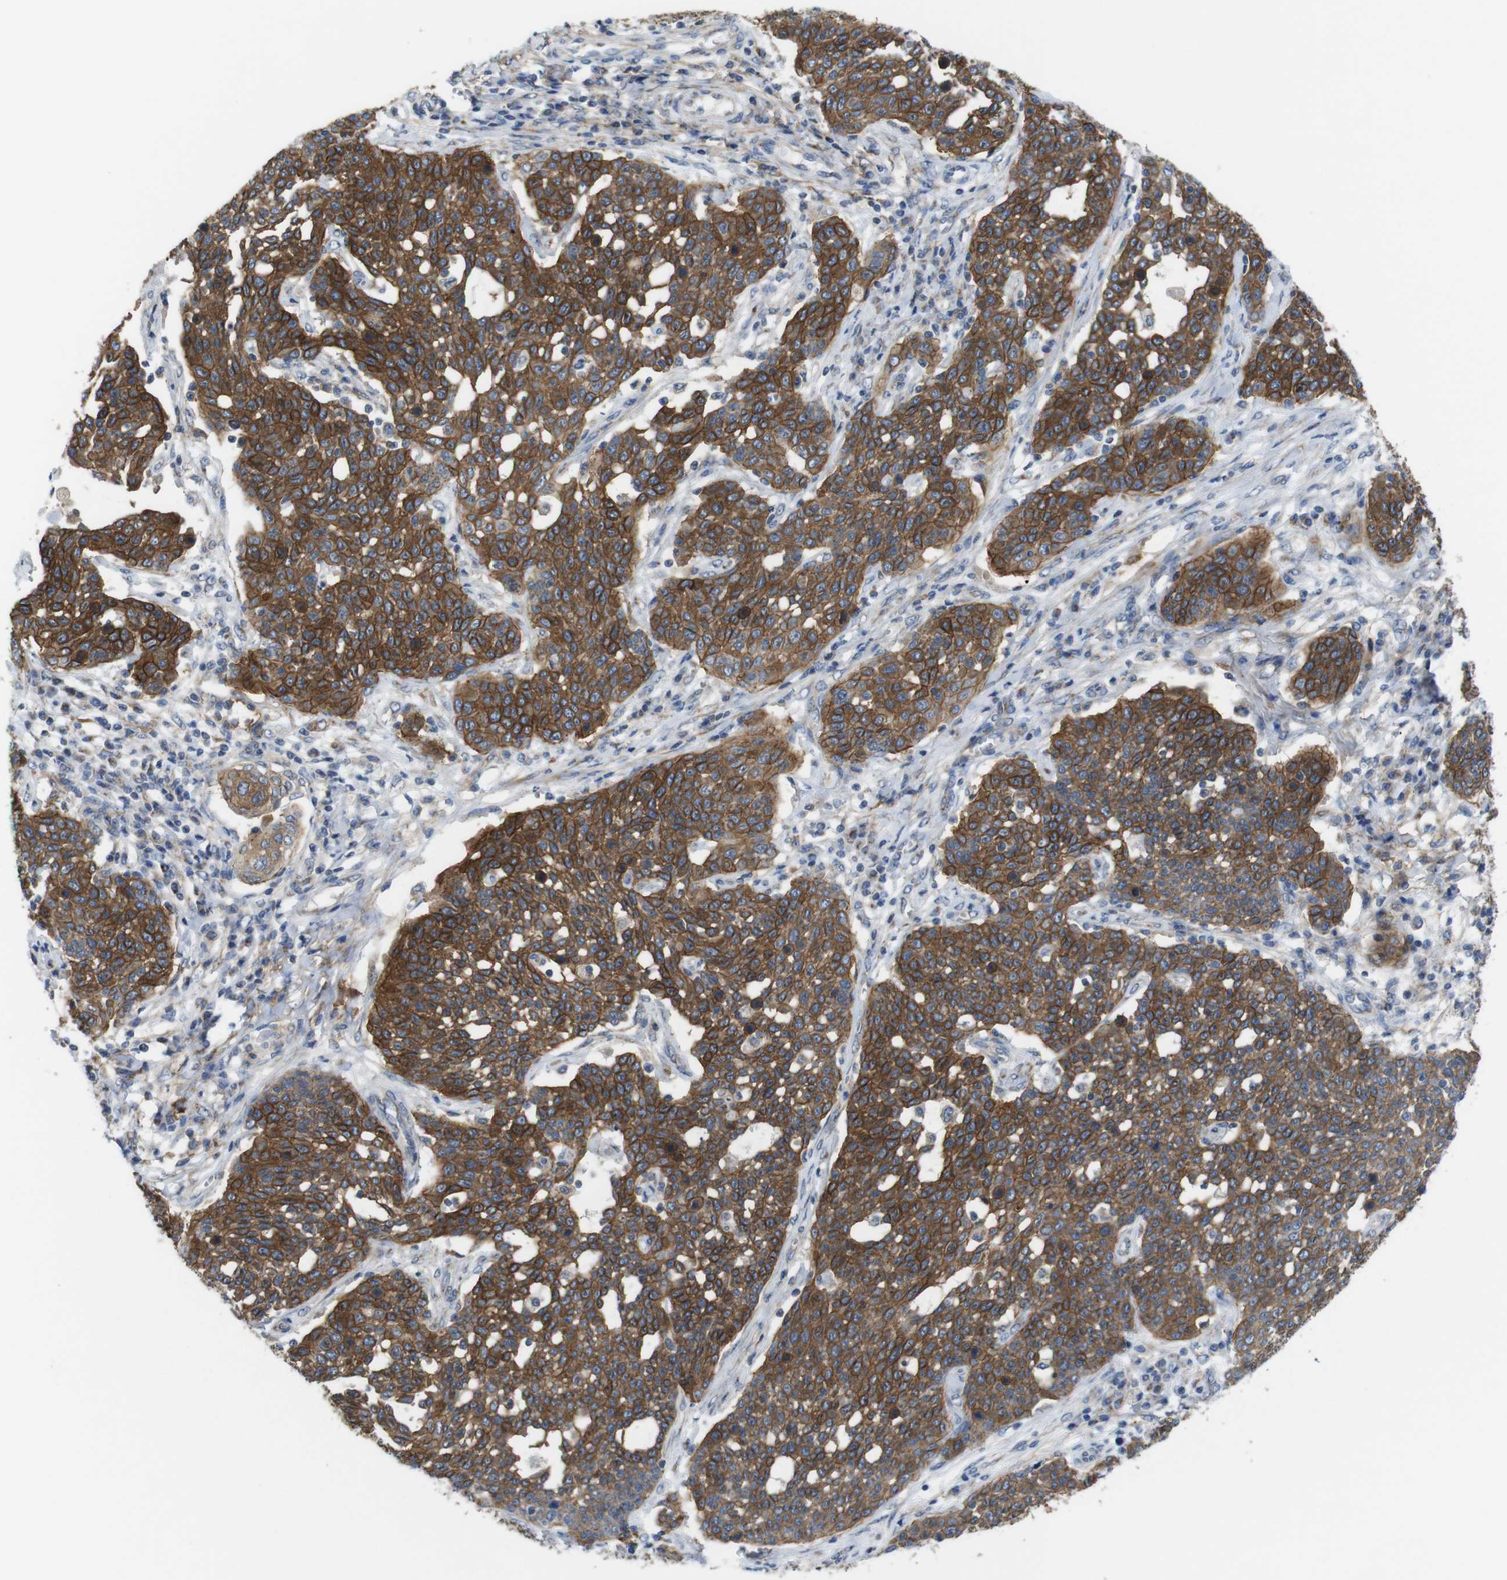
{"staining": {"intensity": "strong", "quantity": "25%-75%", "location": "cytoplasmic/membranous"}, "tissue": "cervical cancer", "cell_type": "Tumor cells", "image_type": "cancer", "snomed": [{"axis": "morphology", "description": "Squamous cell carcinoma, NOS"}, {"axis": "topography", "description": "Cervix"}], "caption": "This is an image of IHC staining of cervical cancer (squamous cell carcinoma), which shows strong positivity in the cytoplasmic/membranous of tumor cells.", "gene": "EFCAB14", "patient": {"sex": "female", "age": 34}}